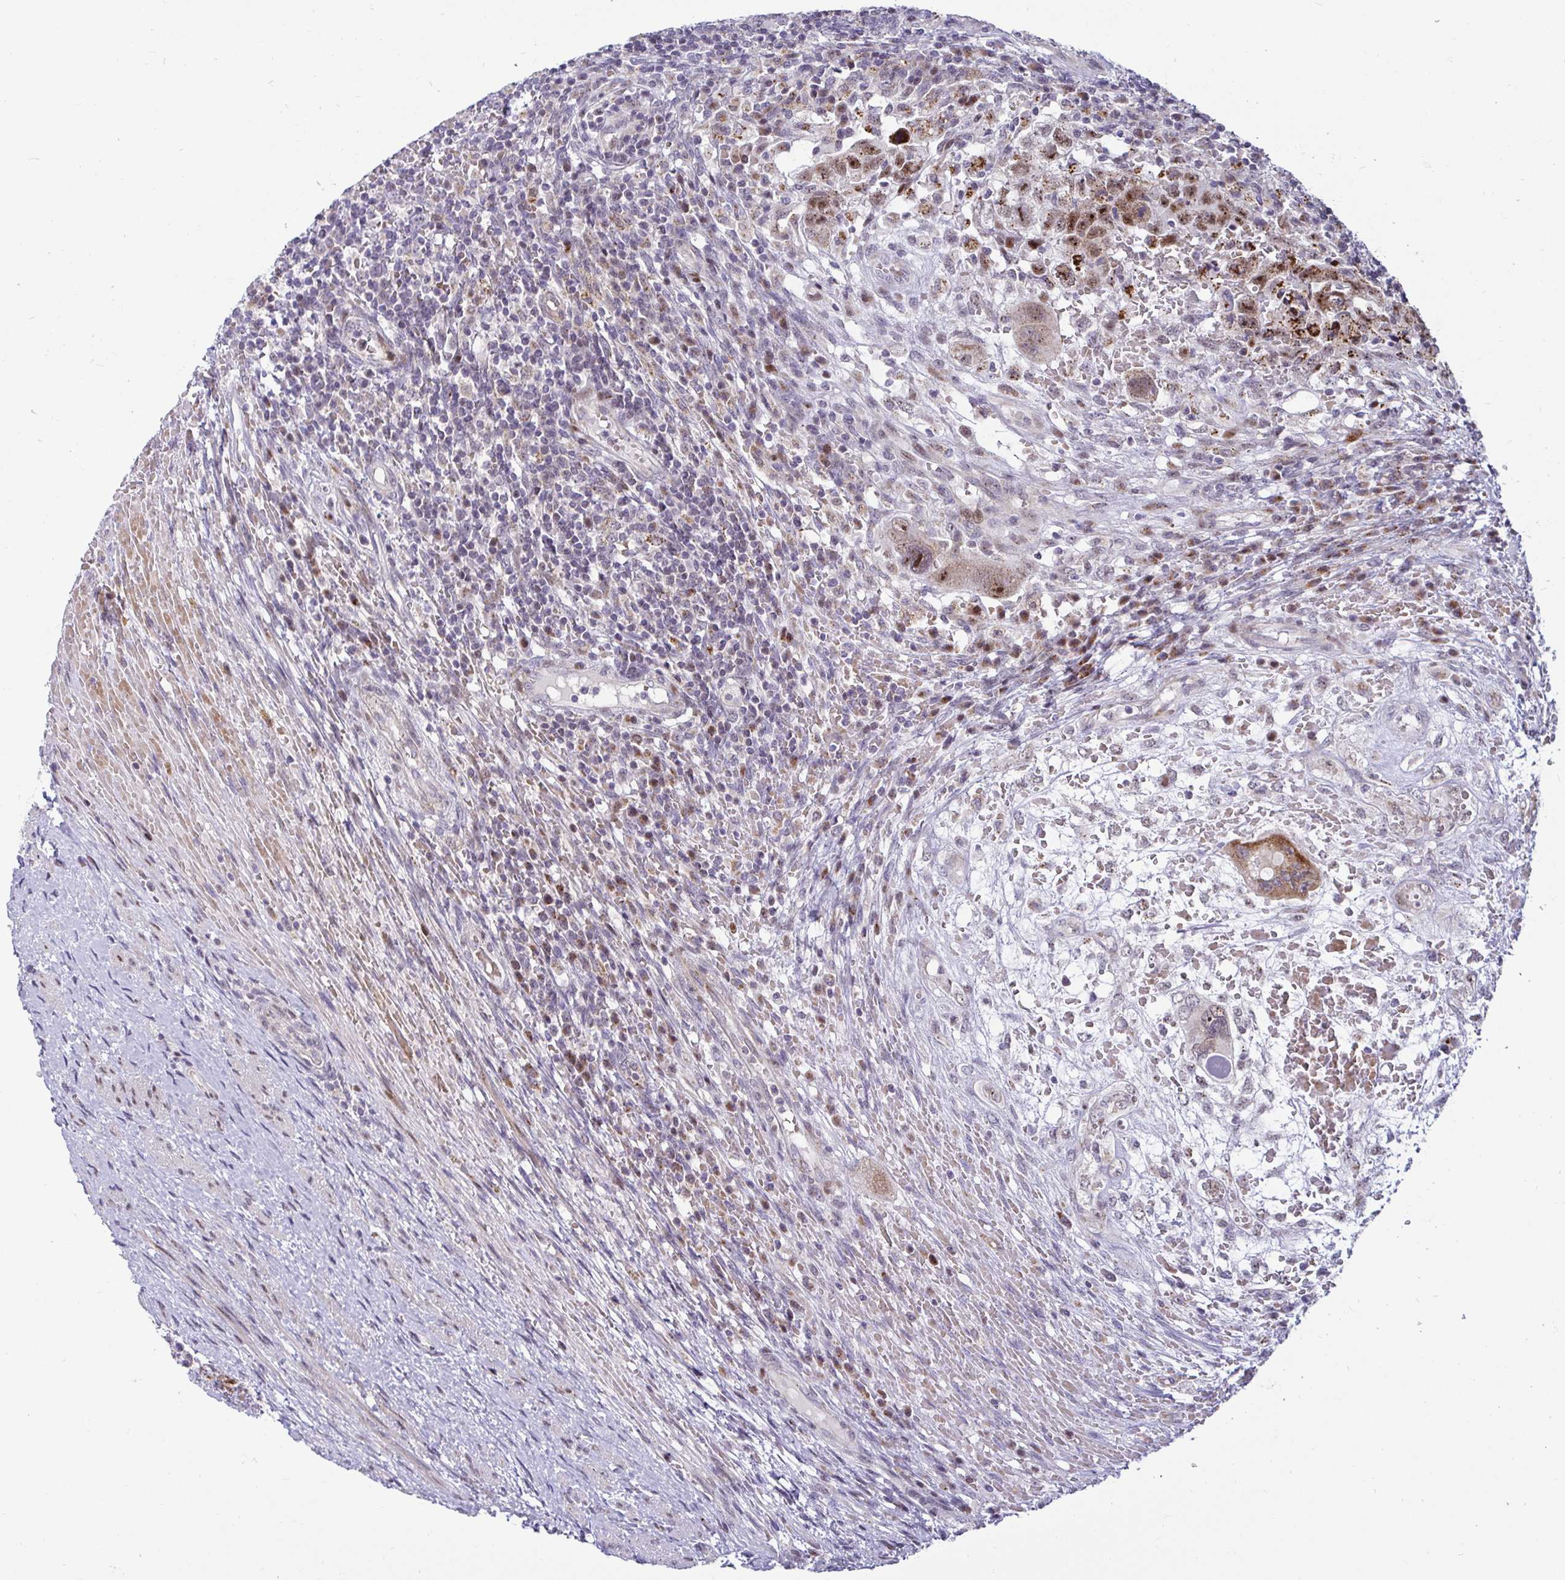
{"staining": {"intensity": "moderate", "quantity": ">75%", "location": "cytoplasmic/membranous"}, "tissue": "testis cancer", "cell_type": "Tumor cells", "image_type": "cancer", "snomed": [{"axis": "morphology", "description": "Carcinoma, Embryonal, NOS"}, {"axis": "topography", "description": "Testis"}], "caption": "Immunohistochemistry photomicrograph of neoplastic tissue: testis cancer stained using immunohistochemistry (IHC) exhibits medium levels of moderate protein expression localized specifically in the cytoplasmic/membranous of tumor cells, appearing as a cytoplasmic/membranous brown color.", "gene": "DZIP1", "patient": {"sex": "male", "age": 26}}